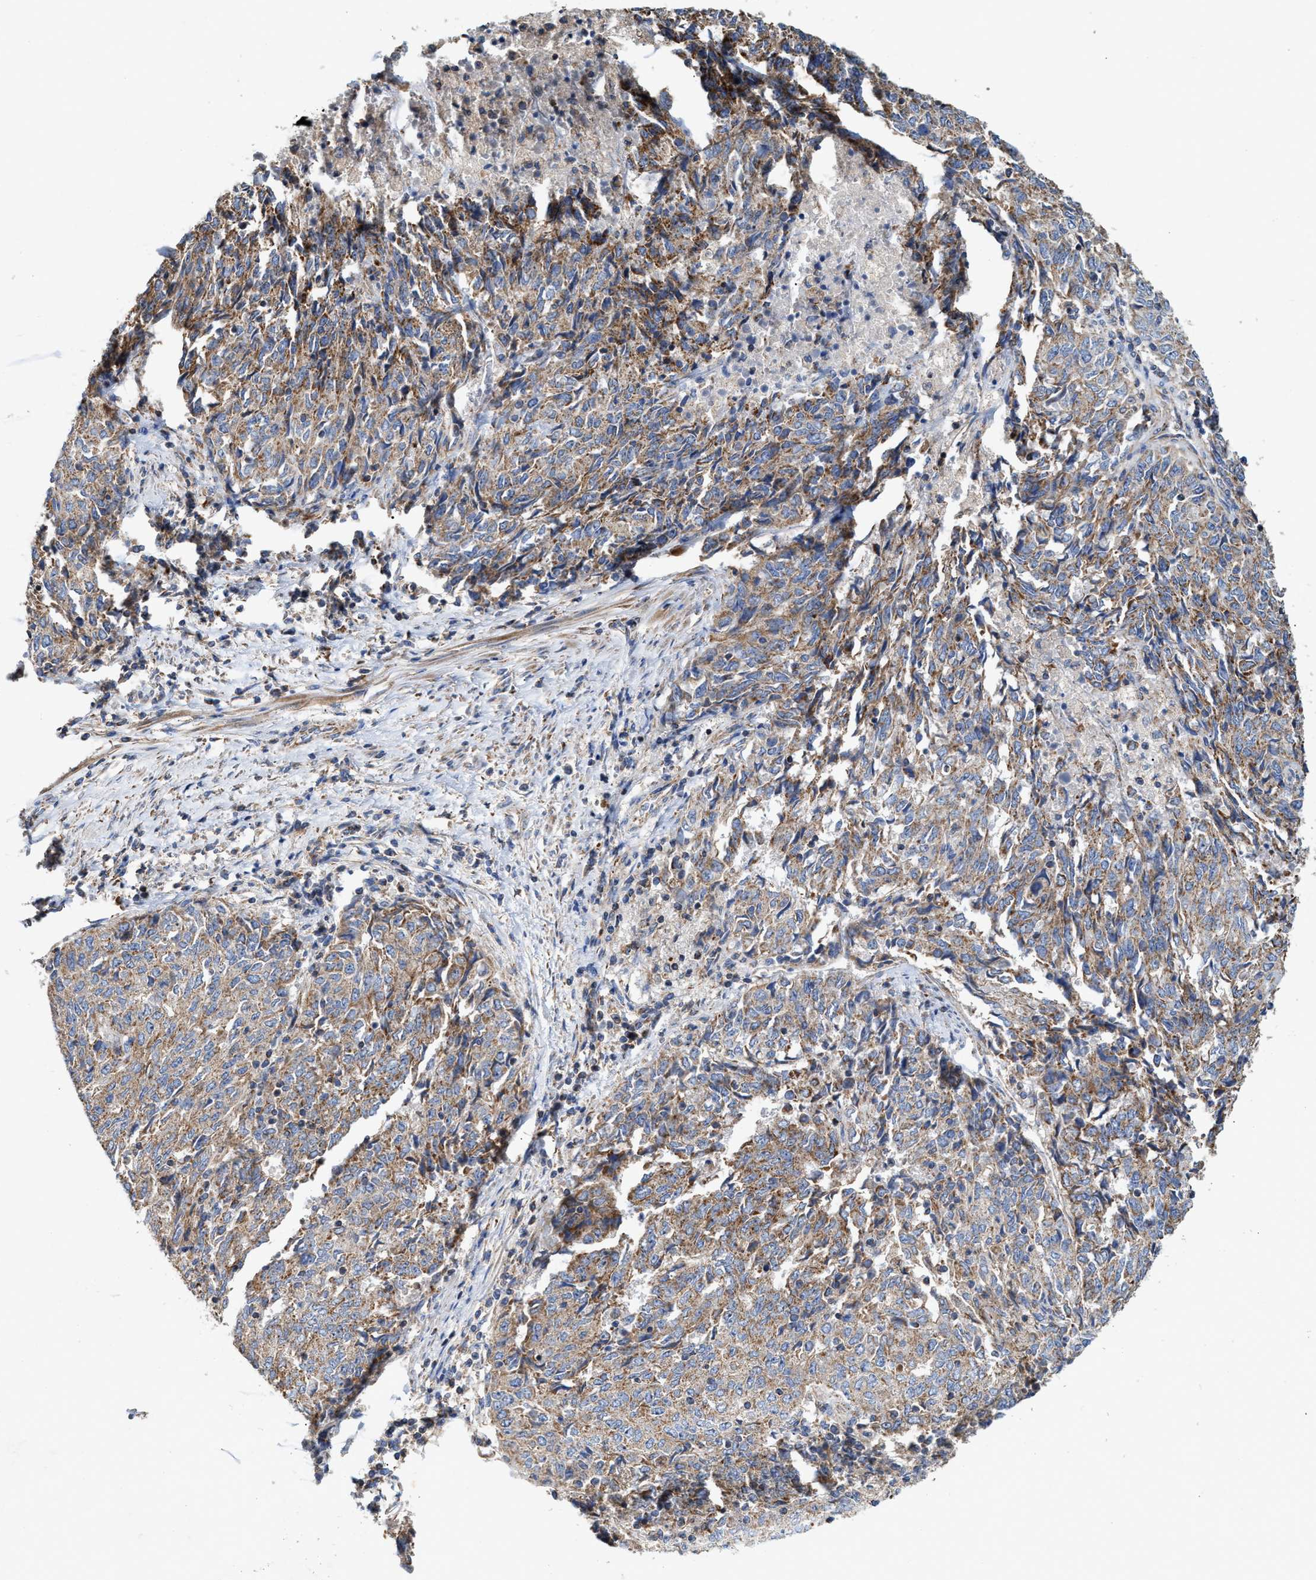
{"staining": {"intensity": "moderate", "quantity": ">75%", "location": "cytoplasmic/membranous"}, "tissue": "endometrial cancer", "cell_type": "Tumor cells", "image_type": "cancer", "snomed": [{"axis": "morphology", "description": "Adenocarcinoma, NOS"}, {"axis": "topography", "description": "Endometrium"}], "caption": "Tumor cells demonstrate medium levels of moderate cytoplasmic/membranous positivity in about >75% of cells in endometrial cancer. Nuclei are stained in blue.", "gene": "MECR", "patient": {"sex": "female", "age": 80}}